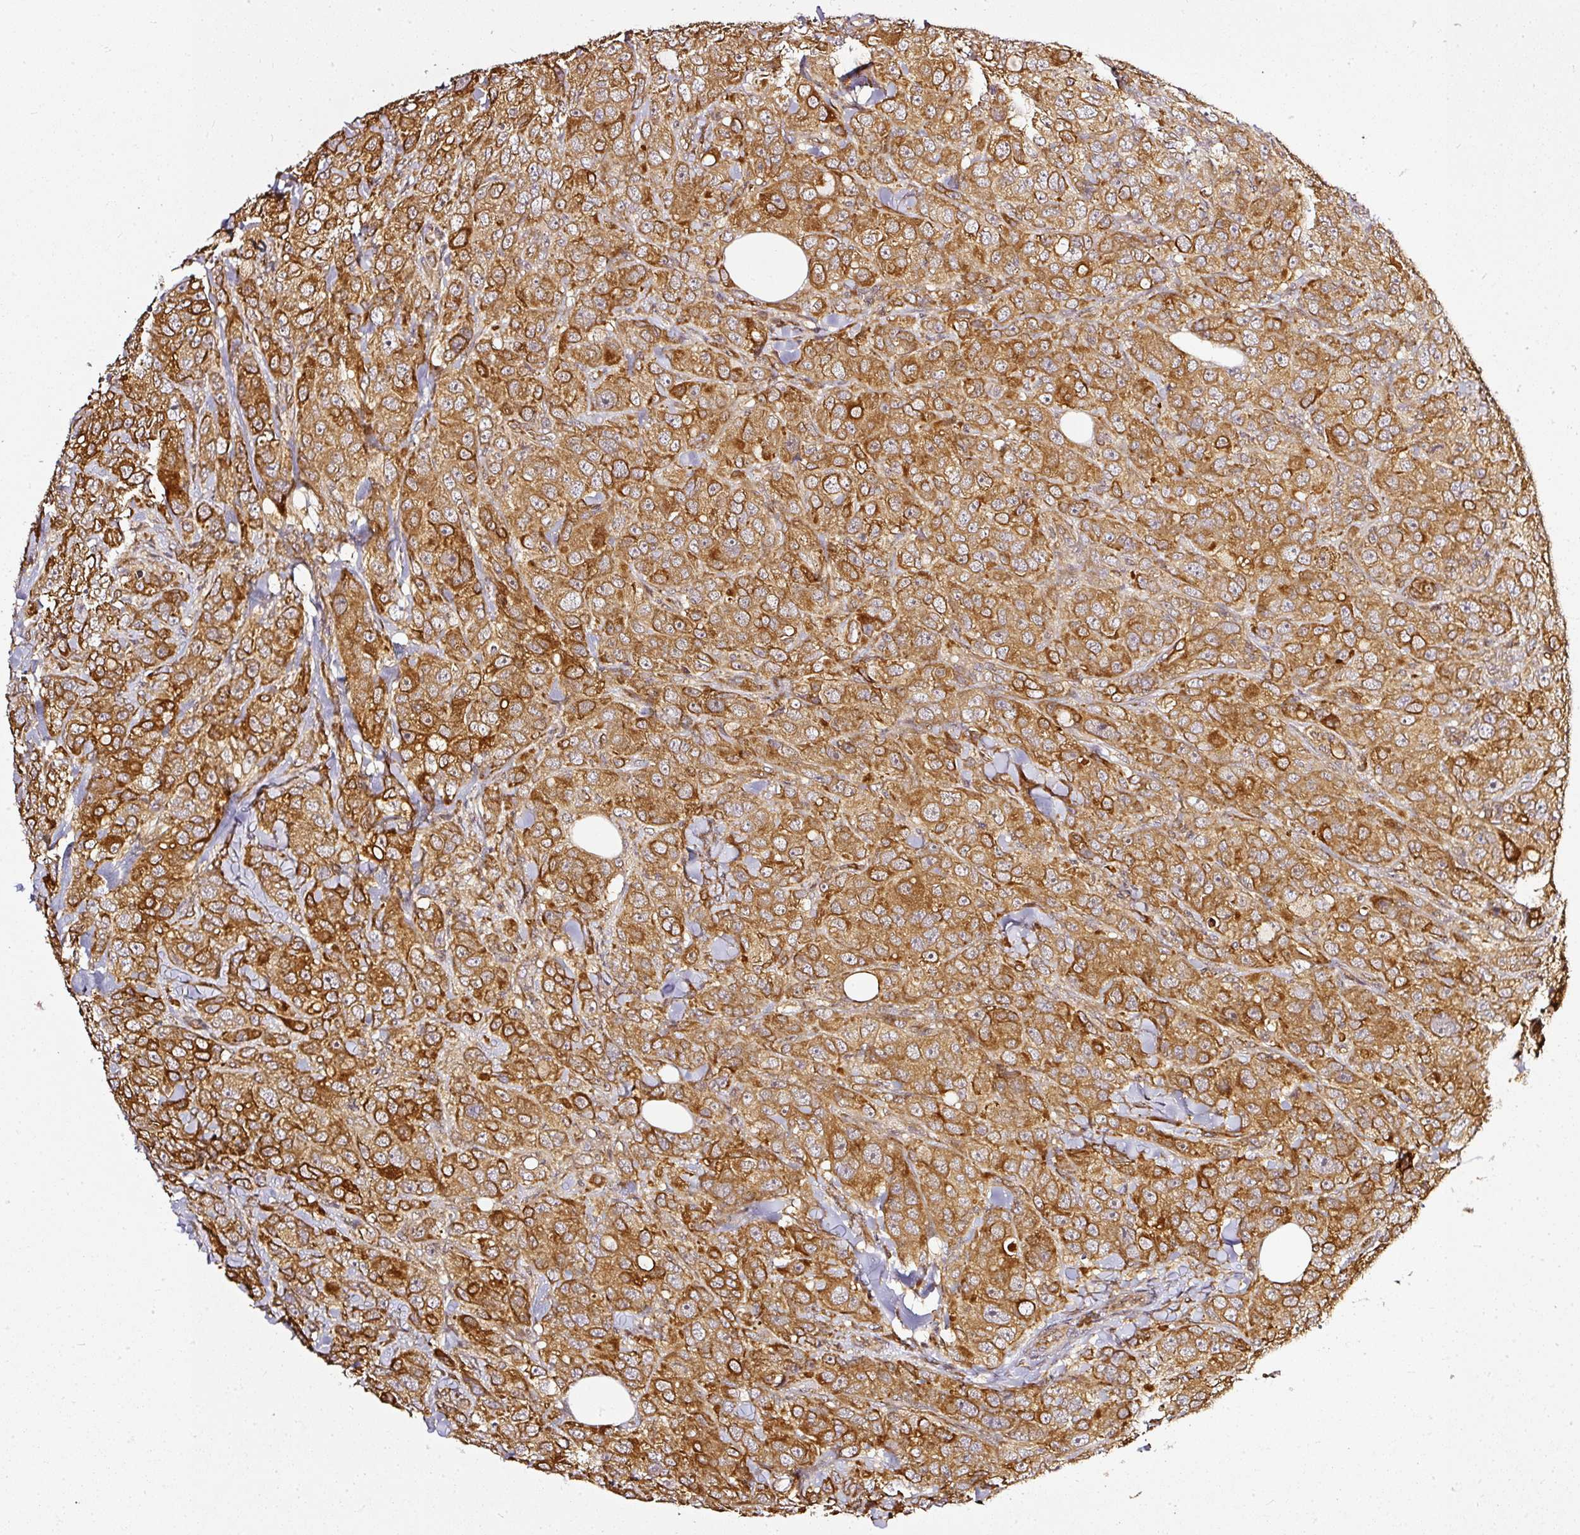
{"staining": {"intensity": "strong", "quantity": ">75%", "location": "cytoplasmic/membranous"}, "tissue": "breast cancer", "cell_type": "Tumor cells", "image_type": "cancer", "snomed": [{"axis": "morphology", "description": "Duct carcinoma"}, {"axis": "topography", "description": "Breast"}], "caption": "Immunohistochemistry (IHC) histopathology image of neoplastic tissue: human breast cancer (infiltrating ductal carcinoma) stained using immunohistochemistry (IHC) reveals high levels of strong protein expression localized specifically in the cytoplasmic/membranous of tumor cells, appearing as a cytoplasmic/membranous brown color.", "gene": "MIF4GD", "patient": {"sex": "female", "age": 43}}